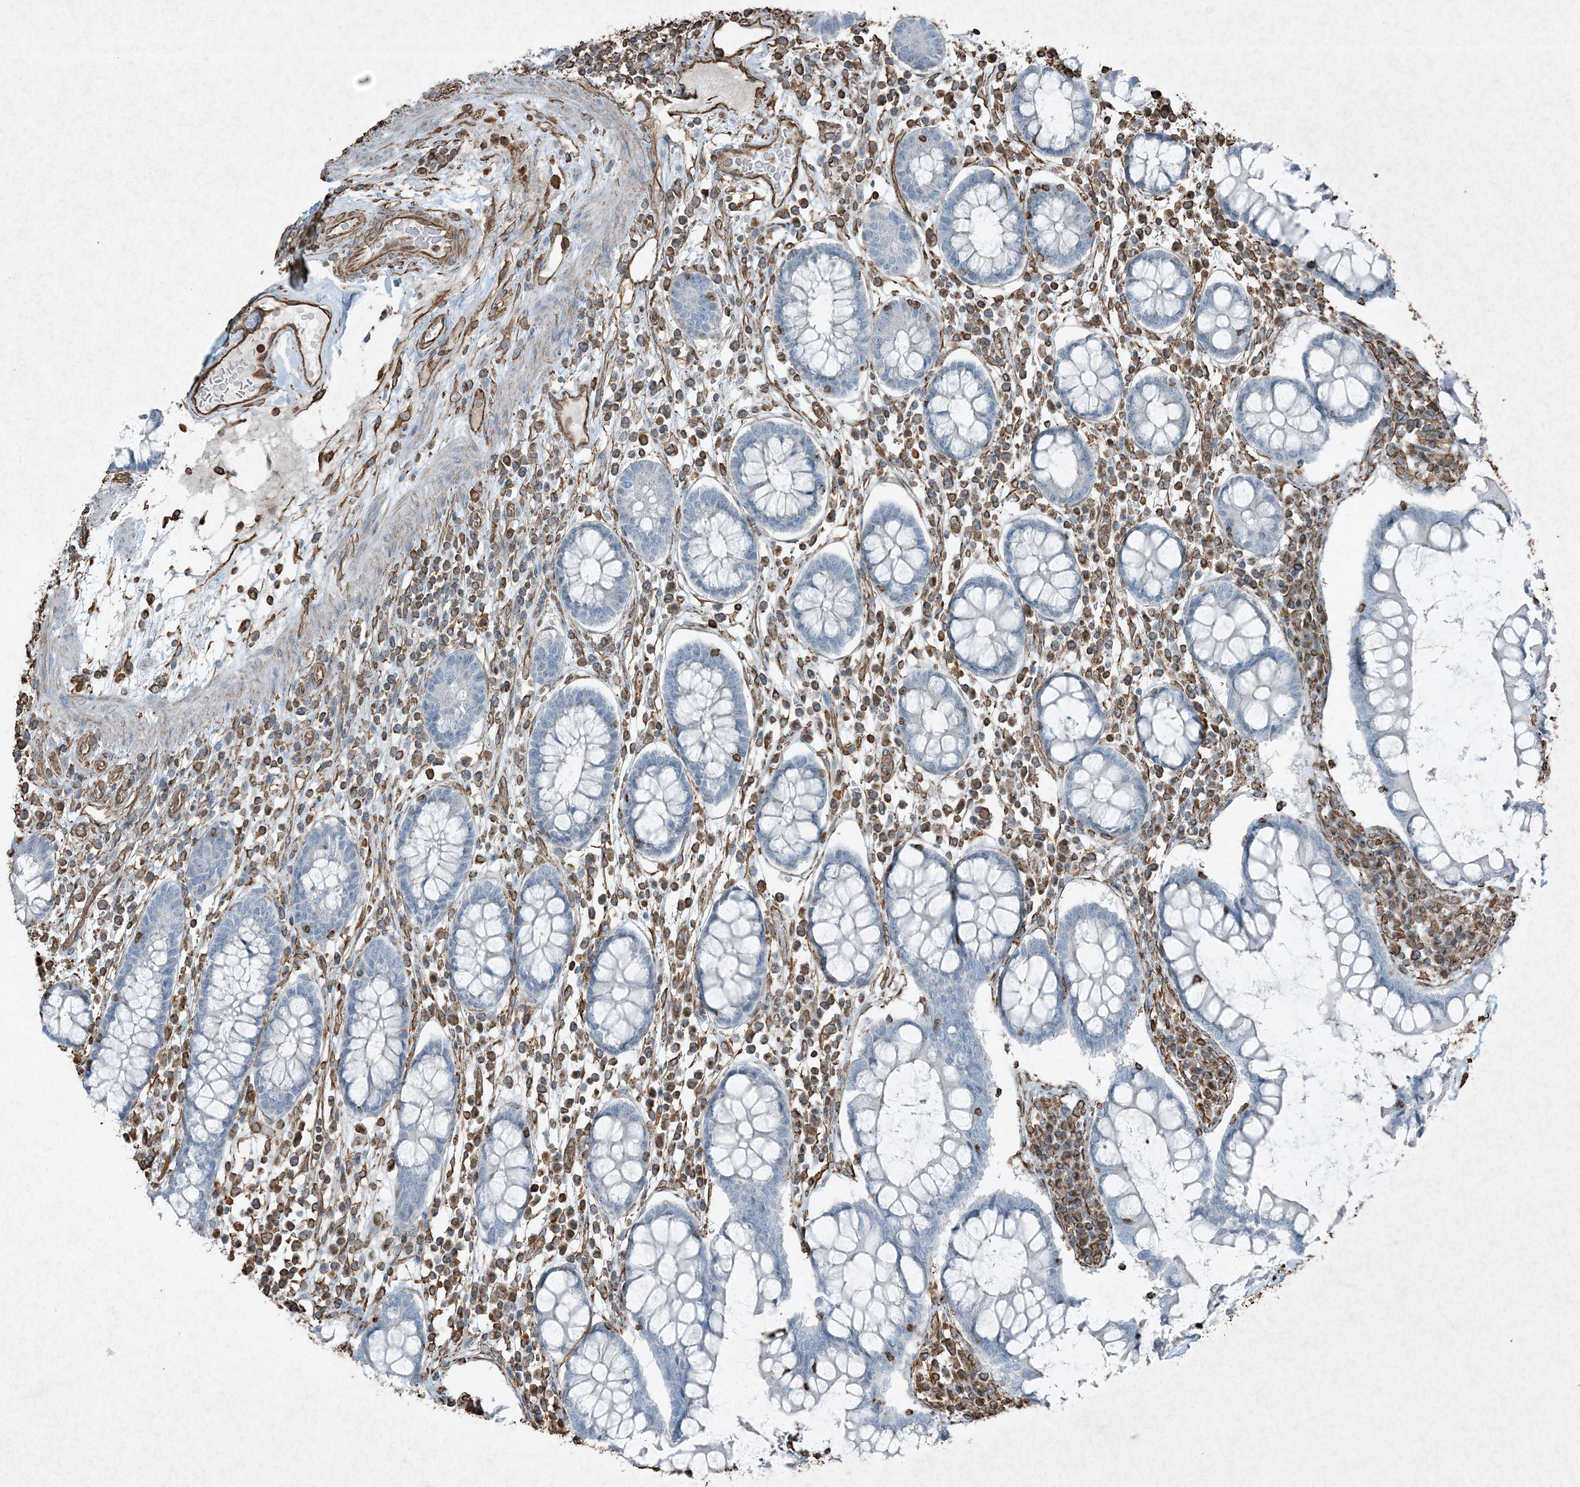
{"staining": {"intensity": "moderate", "quantity": ">75%", "location": "cytoplasmic/membranous"}, "tissue": "colon", "cell_type": "Endothelial cells", "image_type": "normal", "snomed": [{"axis": "morphology", "description": "Normal tissue, NOS"}, {"axis": "topography", "description": "Colon"}], "caption": "Approximately >75% of endothelial cells in unremarkable human colon show moderate cytoplasmic/membranous protein expression as visualized by brown immunohistochemical staining.", "gene": "RYK", "patient": {"sex": "female", "age": 79}}